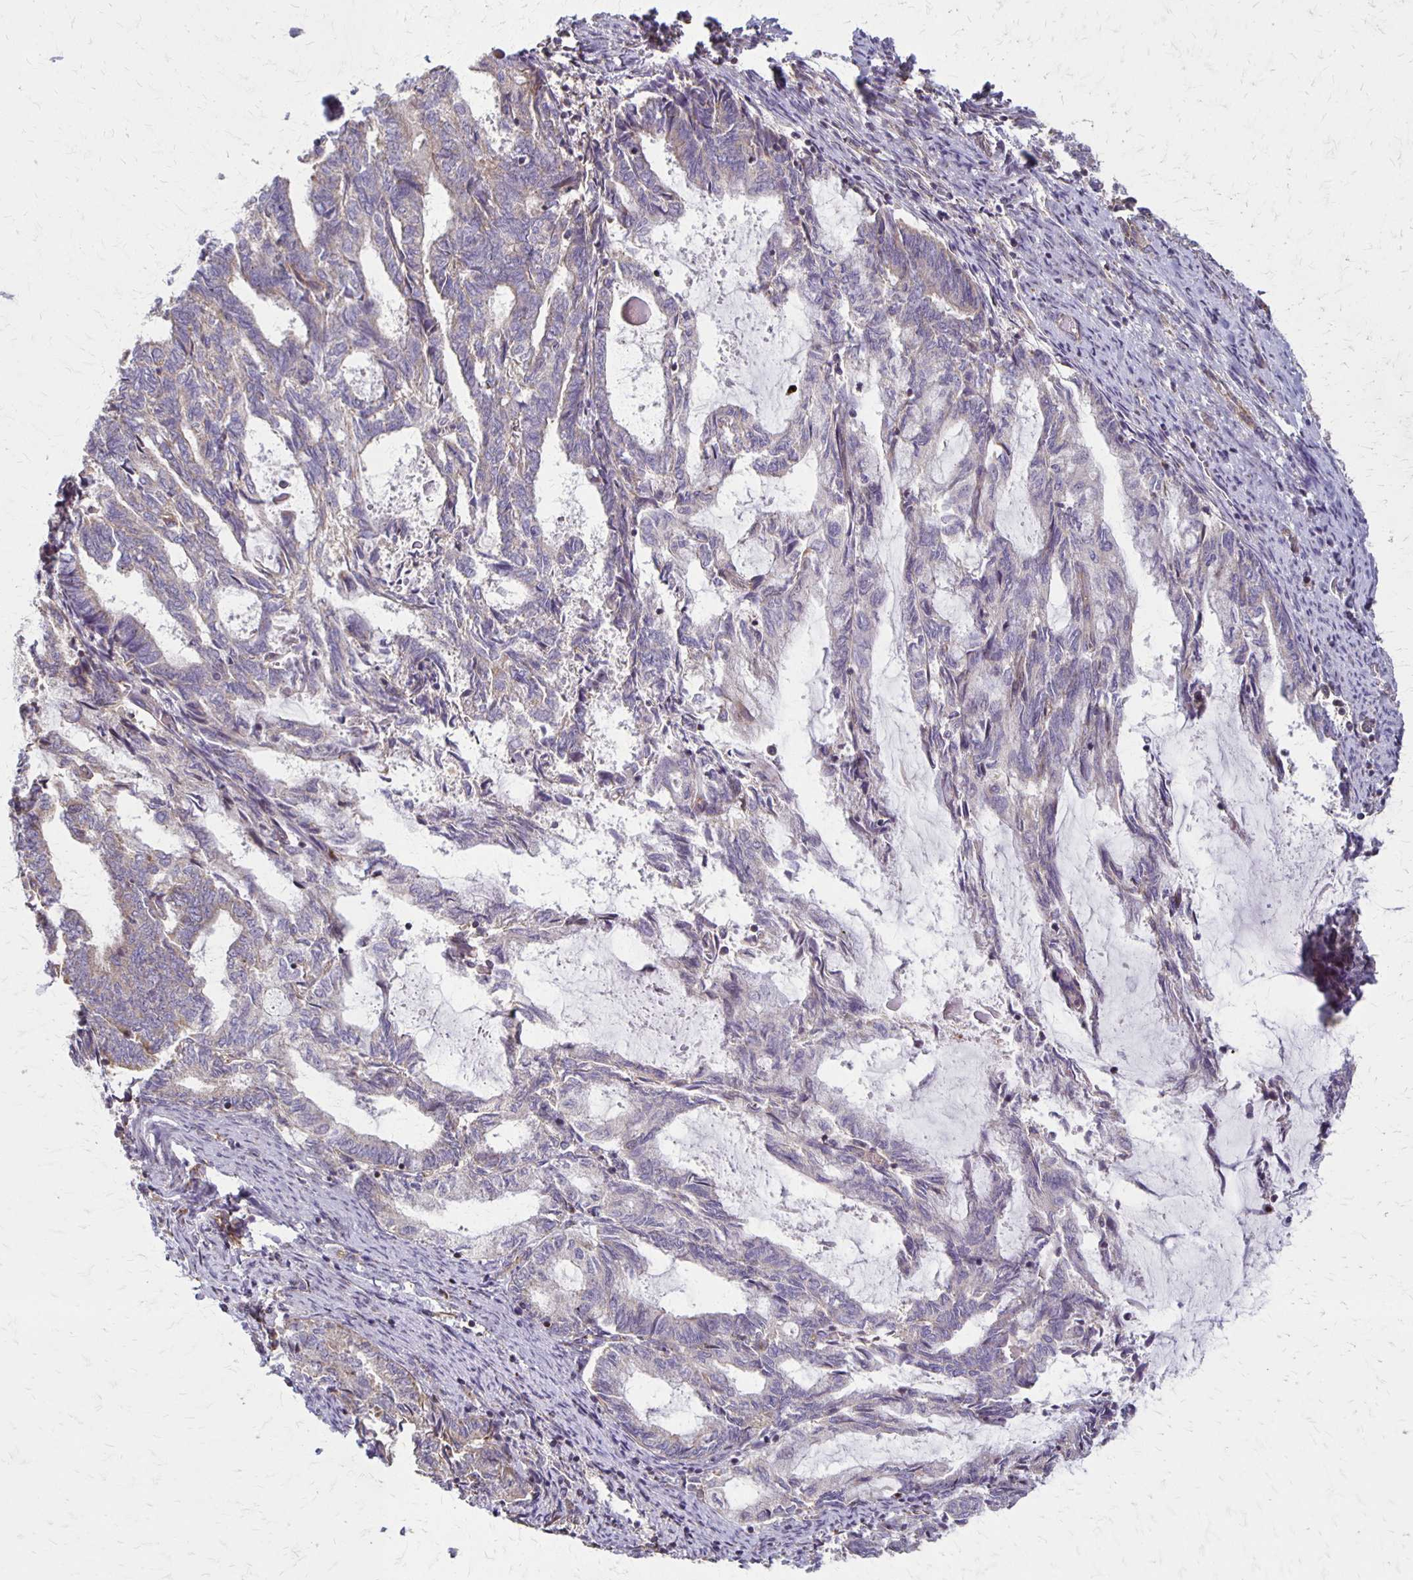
{"staining": {"intensity": "negative", "quantity": "none", "location": "none"}, "tissue": "endometrial cancer", "cell_type": "Tumor cells", "image_type": "cancer", "snomed": [{"axis": "morphology", "description": "Adenocarcinoma, NOS"}, {"axis": "topography", "description": "Endometrium"}], "caption": "IHC of human endometrial adenocarcinoma exhibits no positivity in tumor cells.", "gene": "EIF4EBP2", "patient": {"sex": "female", "age": 80}}